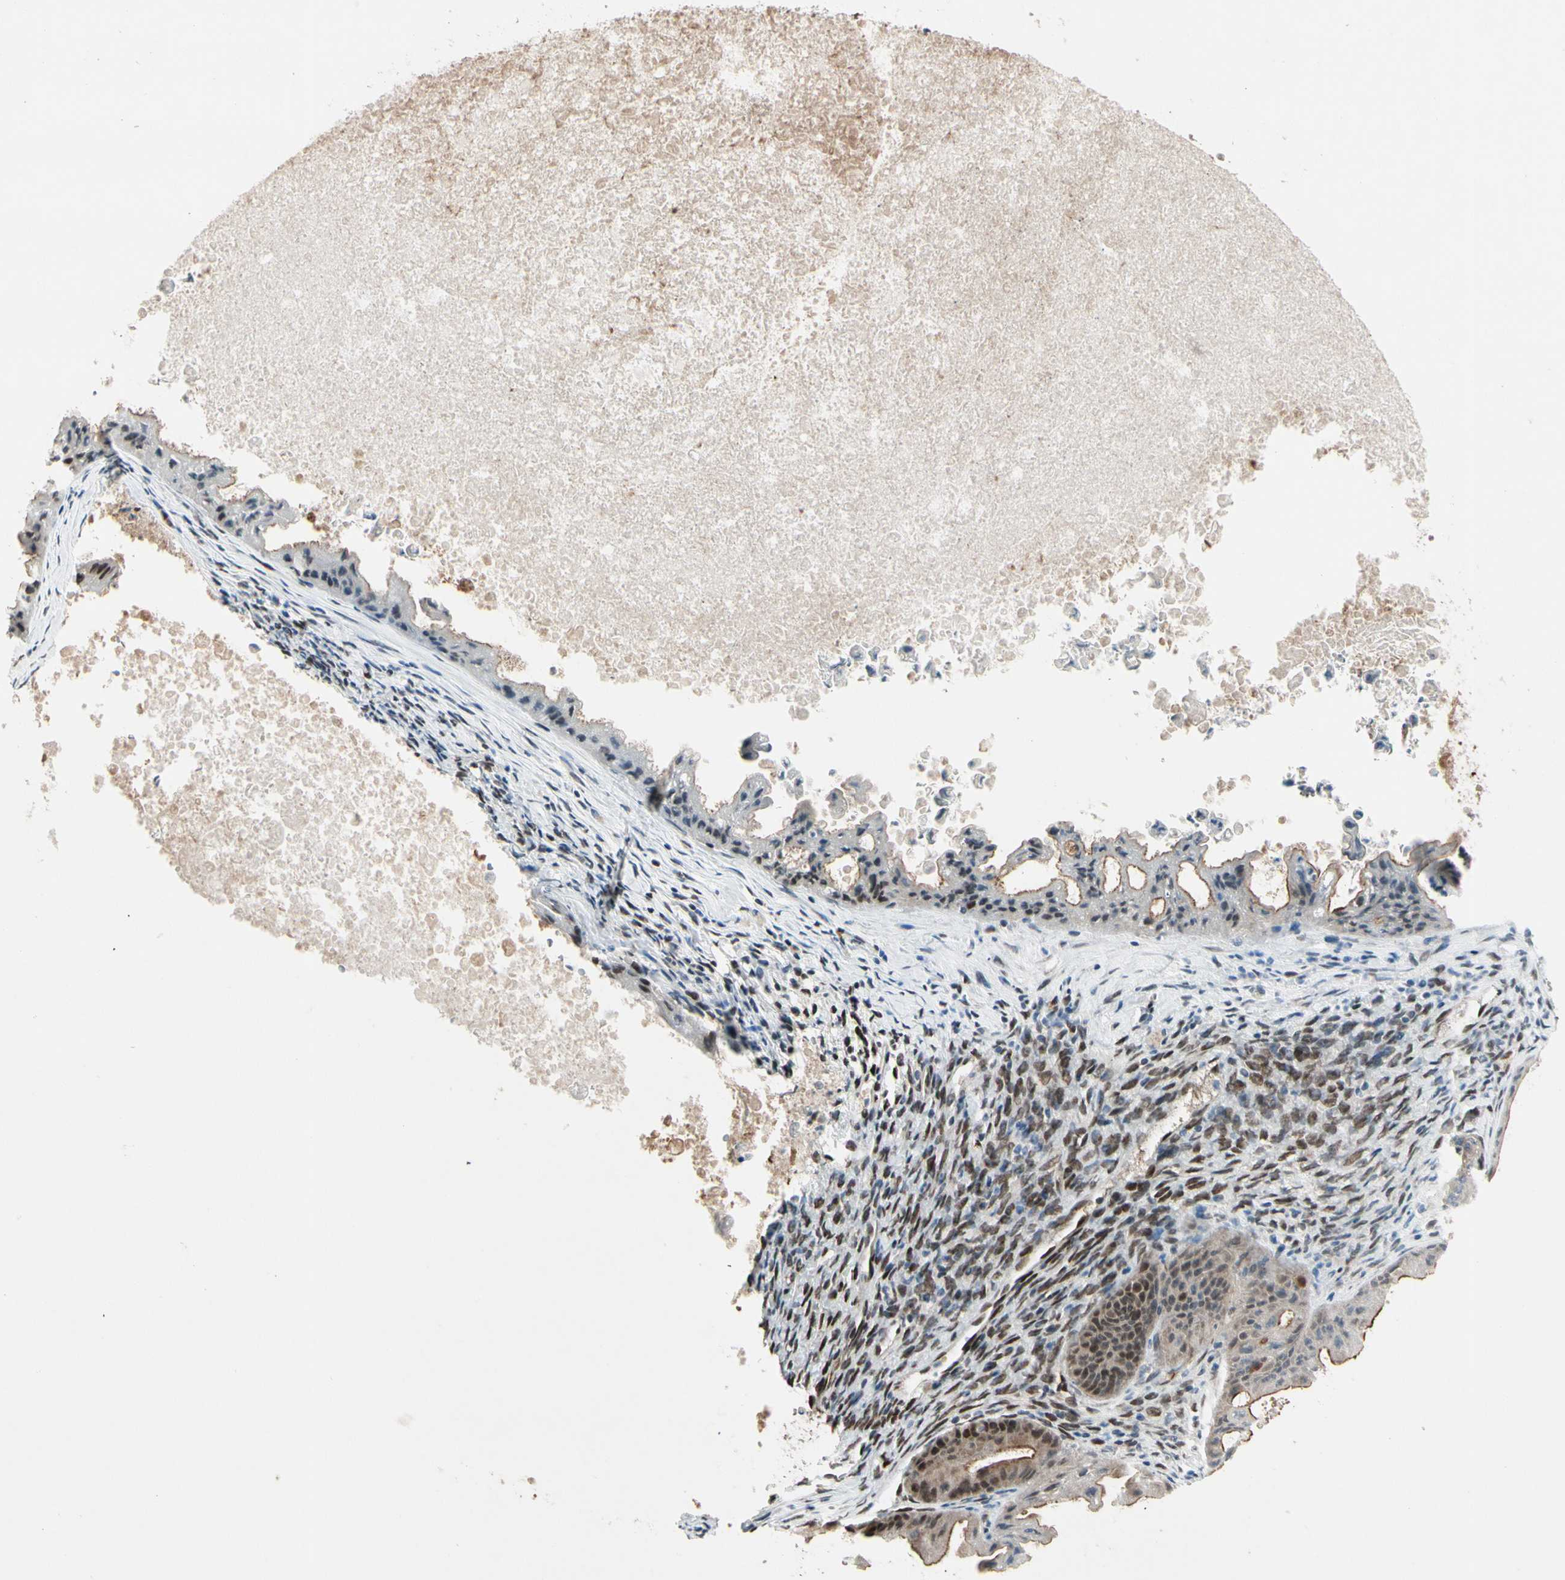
{"staining": {"intensity": "moderate", "quantity": "25%-75%", "location": "cytoplasmic/membranous,nuclear"}, "tissue": "ovarian cancer", "cell_type": "Tumor cells", "image_type": "cancer", "snomed": [{"axis": "morphology", "description": "Cystadenocarcinoma, mucinous, NOS"}, {"axis": "topography", "description": "Ovary"}], "caption": "High-magnification brightfield microscopy of mucinous cystadenocarcinoma (ovarian) stained with DAB (brown) and counterstained with hematoxylin (blue). tumor cells exhibit moderate cytoplasmic/membranous and nuclear staining is appreciated in about25%-75% of cells. (DAB IHC, brown staining for protein, blue staining for nuclei).", "gene": "CHAMP1", "patient": {"sex": "female", "age": 37}}